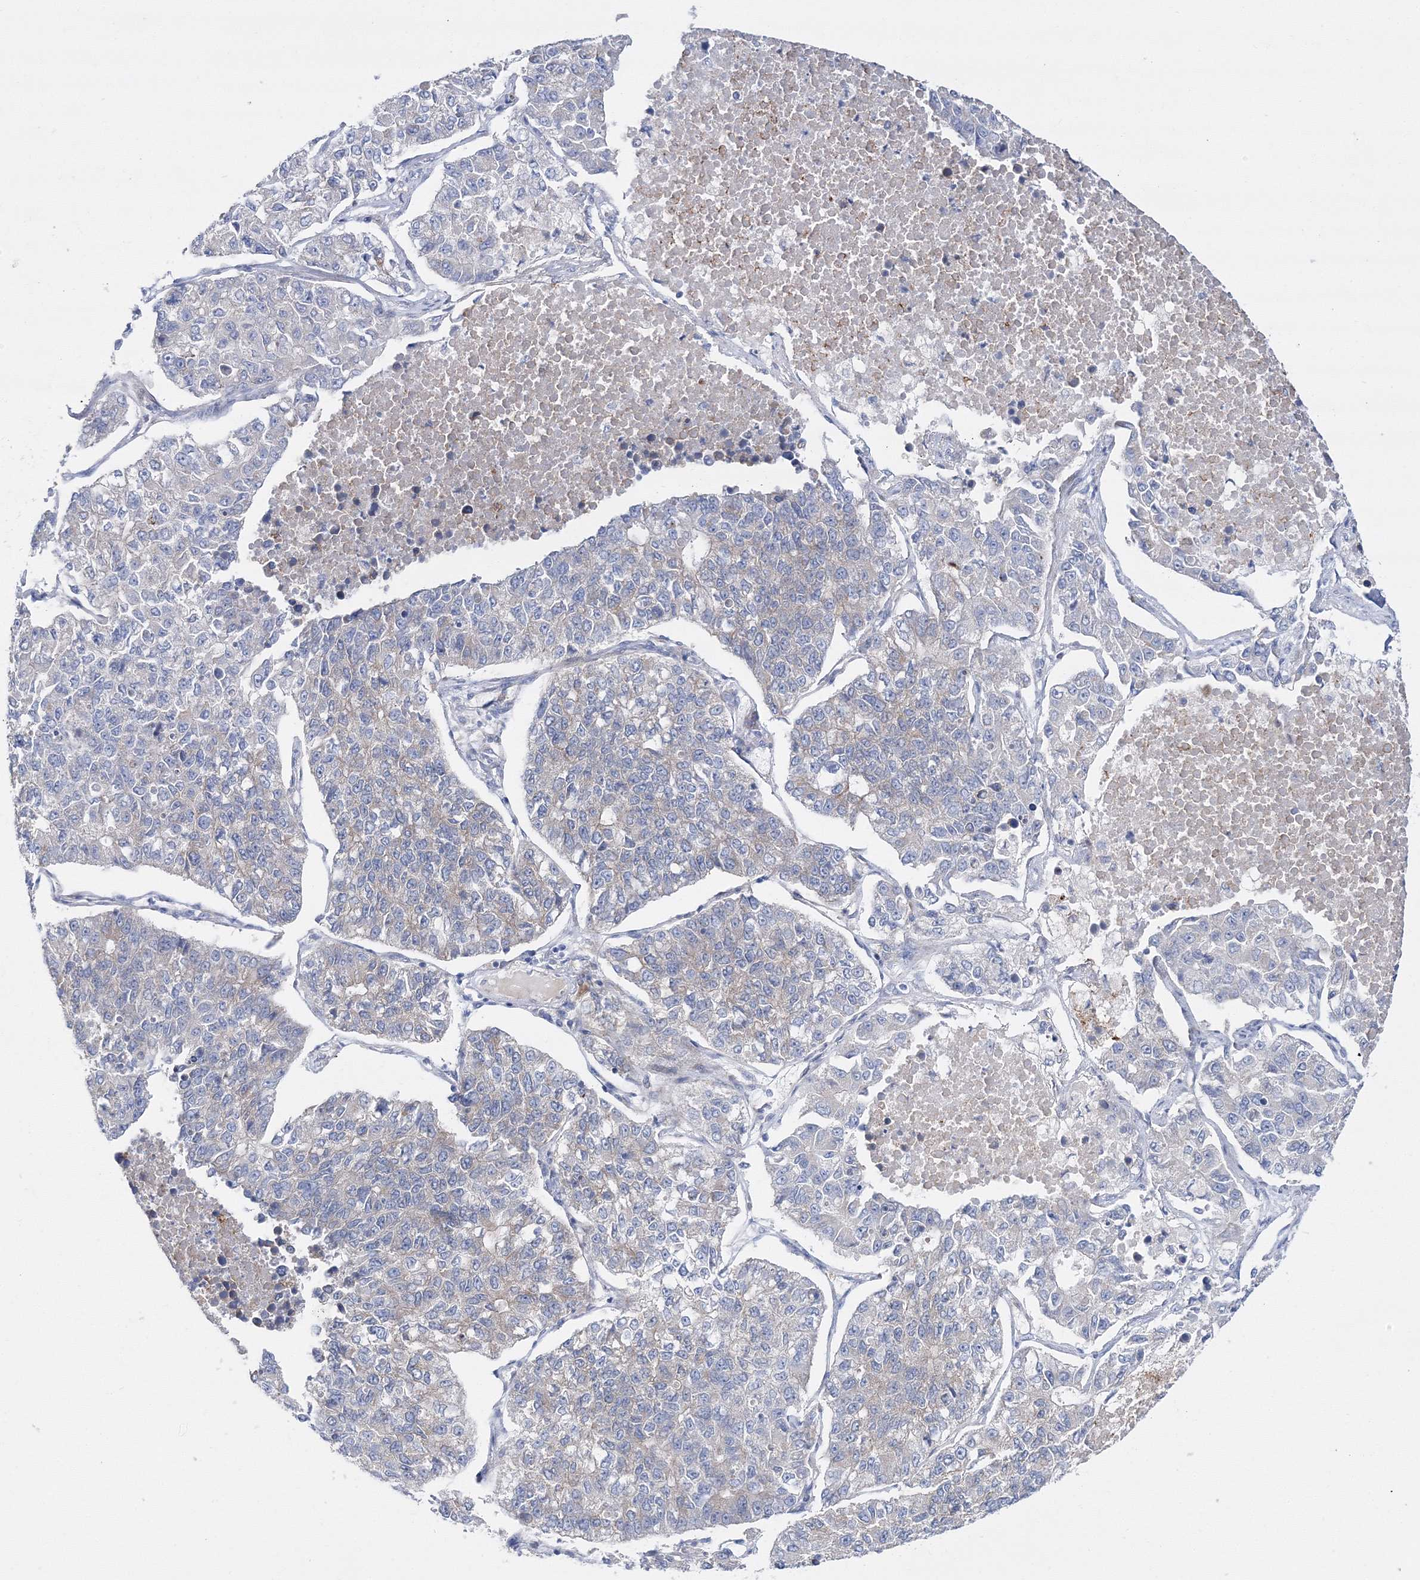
{"staining": {"intensity": "negative", "quantity": "none", "location": "none"}, "tissue": "lung cancer", "cell_type": "Tumor cells", "image_type": "cancer", "snomed": [{"axis": "morphology", "description": "Adenocarcinoma, NOS"}, {"axis": "topography", "description": "Lung"}], "caption": "Human lung adenocarcinoma stained for a protein using immunohistochemistry reveals no staining in tumor cells.", "gene": "ARHGAP32", "patient": {"sex": "male", "age": 49}}